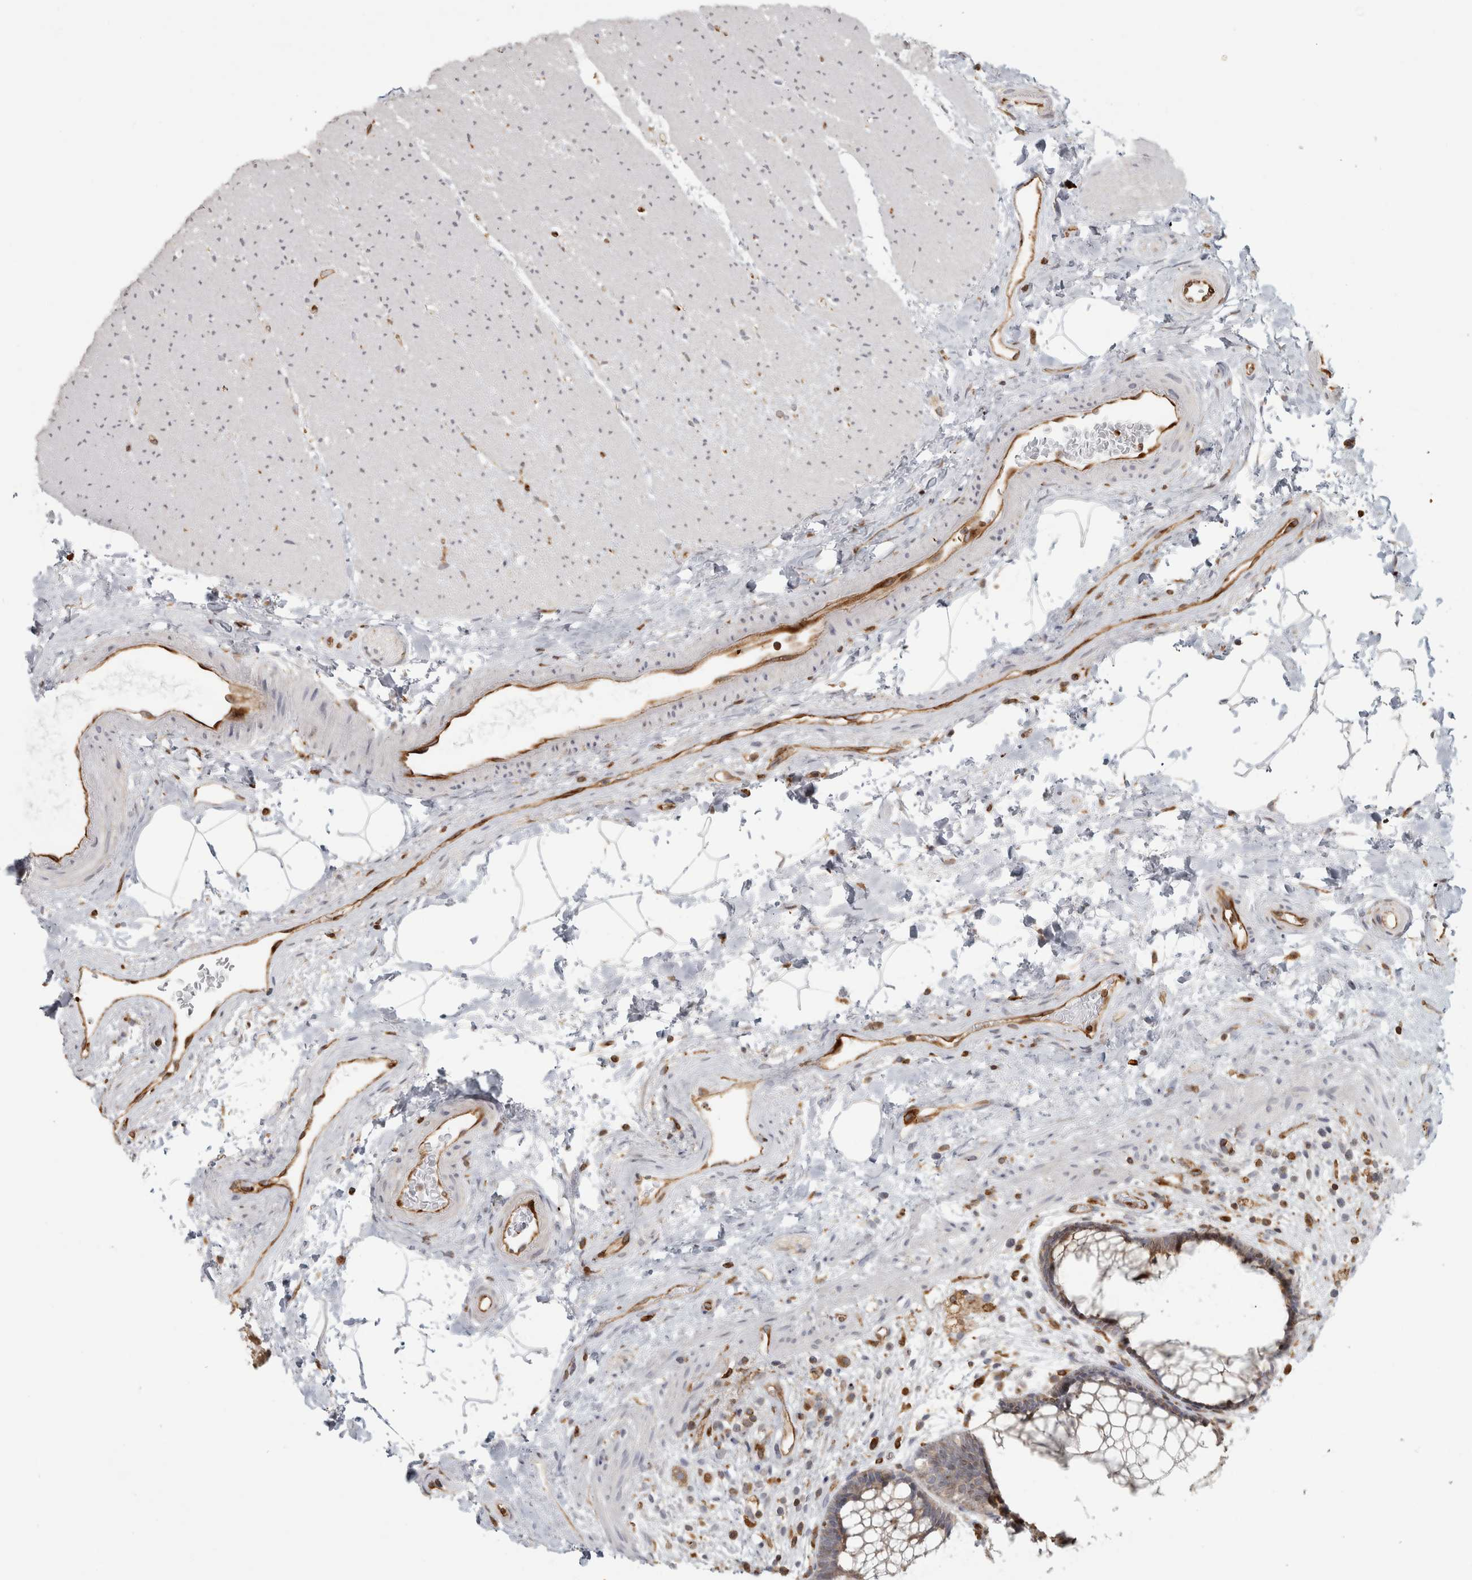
{"staining": {"intensity": "weak", "quantity": "25%-75%", "location": "cytoplasmic/membranous"}, "tissue": "rectum", "cell_type": "Glandular cells", "image_type": "normal", "snomed": [{"axis": "morphology", "description": "Normal tissue, NOS"}, {"axis": "topography", "description": "Rectum"}], "caption": "IHC histopathology image of benign rectum stained for a protein (brown), which demonstrates low levels of weak cytoplasmic/membranous staining in approximately 25%-75% of glandular cells.", "gene": "HLA", "patient": {"sex": "male", "age": 51}}